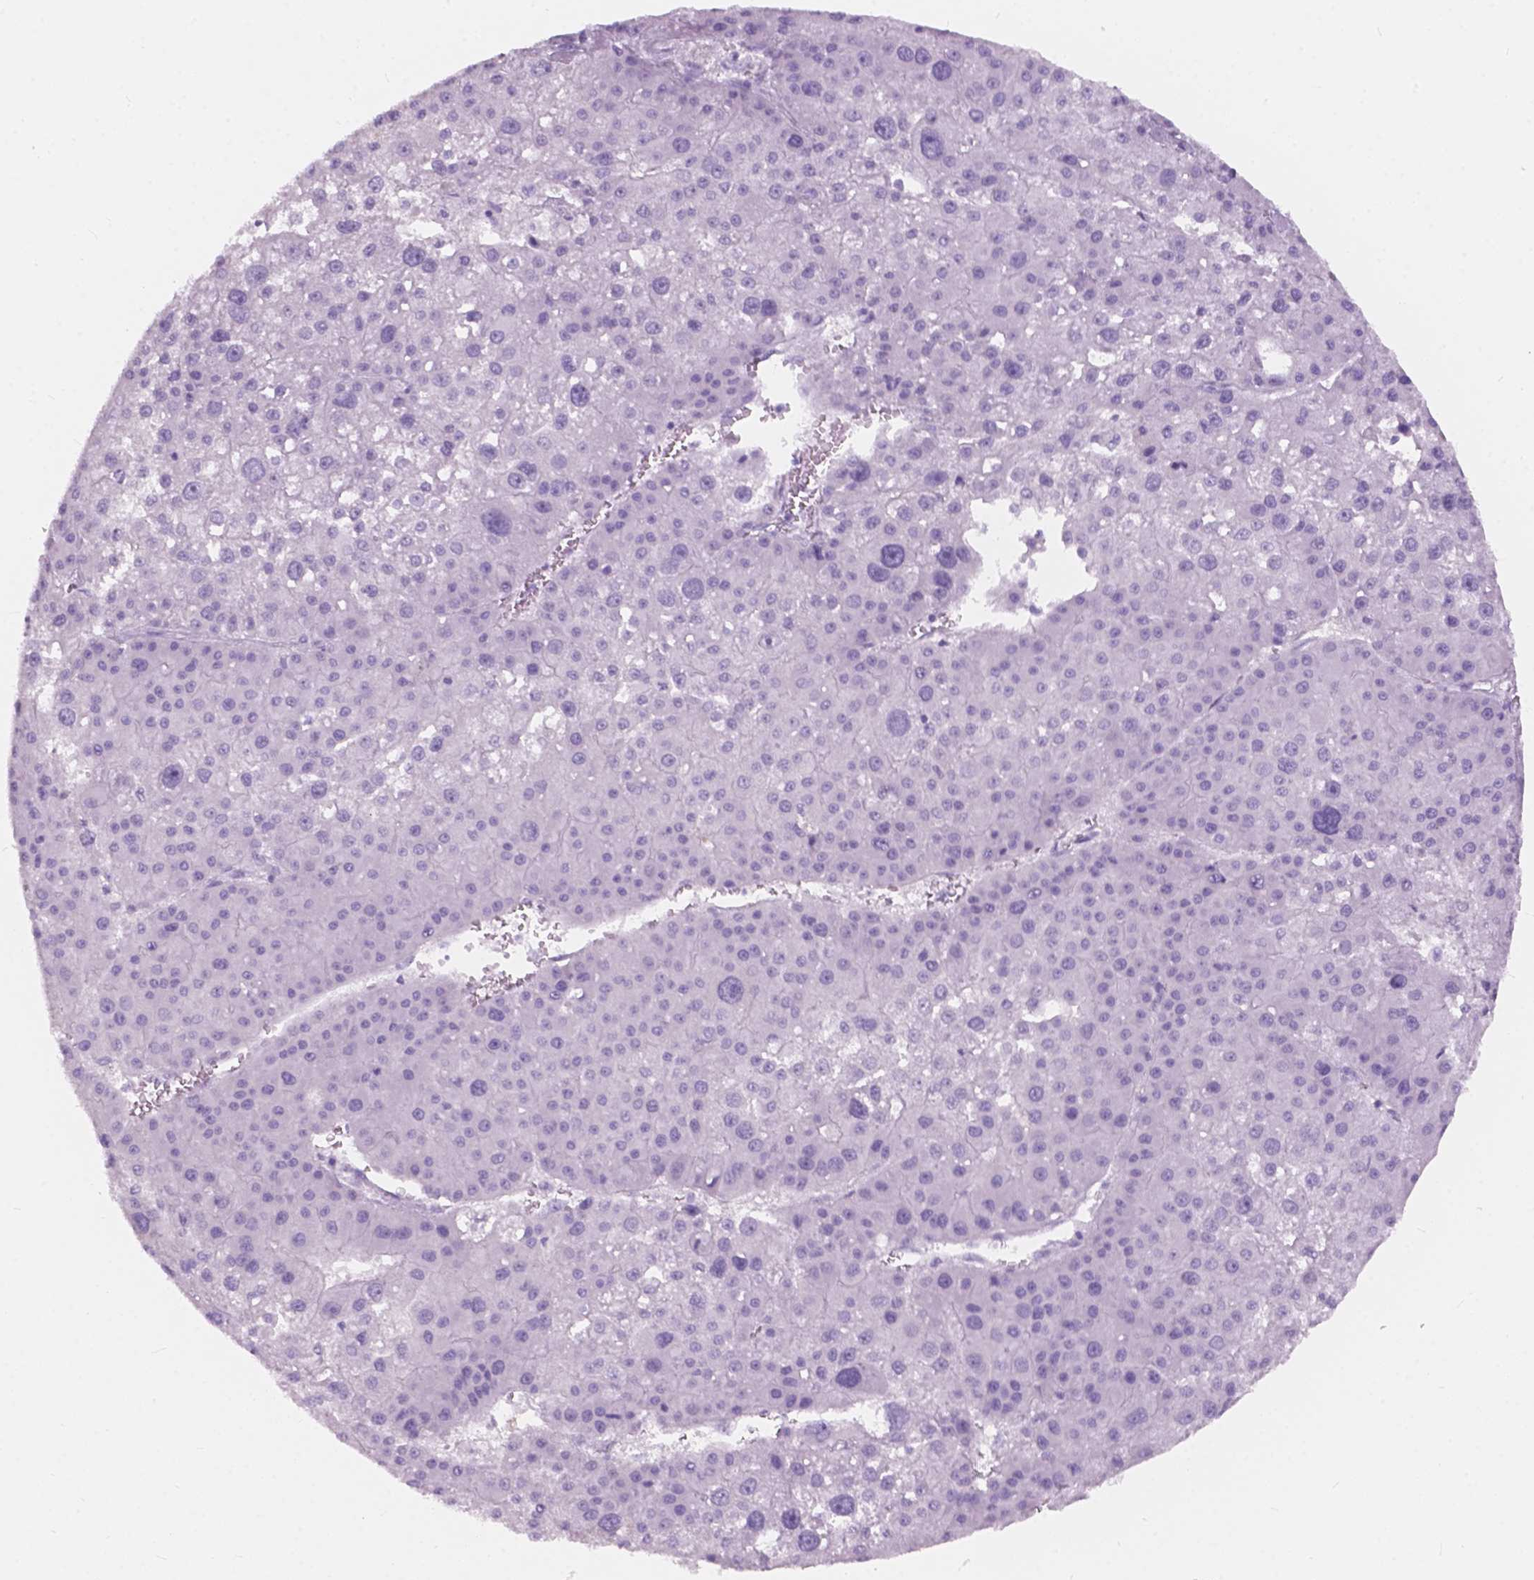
{"staining": {"intensity": "negative", "quantity": "none", "location": "none"}, "tissue": "liver cancer", "cell_type": "Tumor cells", "image_type": "cancer", "snomed": [{"axis": "morphology", "description": "Carcinoma, Hepatocellular, NOS"}, {"axis": "topography", "description": "Liver"}], "caption": "This is an IHC micrograph of human liver hepatocellular carcinoma. There is no expression in tumor cells.", "gene": "FXYD2", "patient": {"sex": "male", "age": 73}}